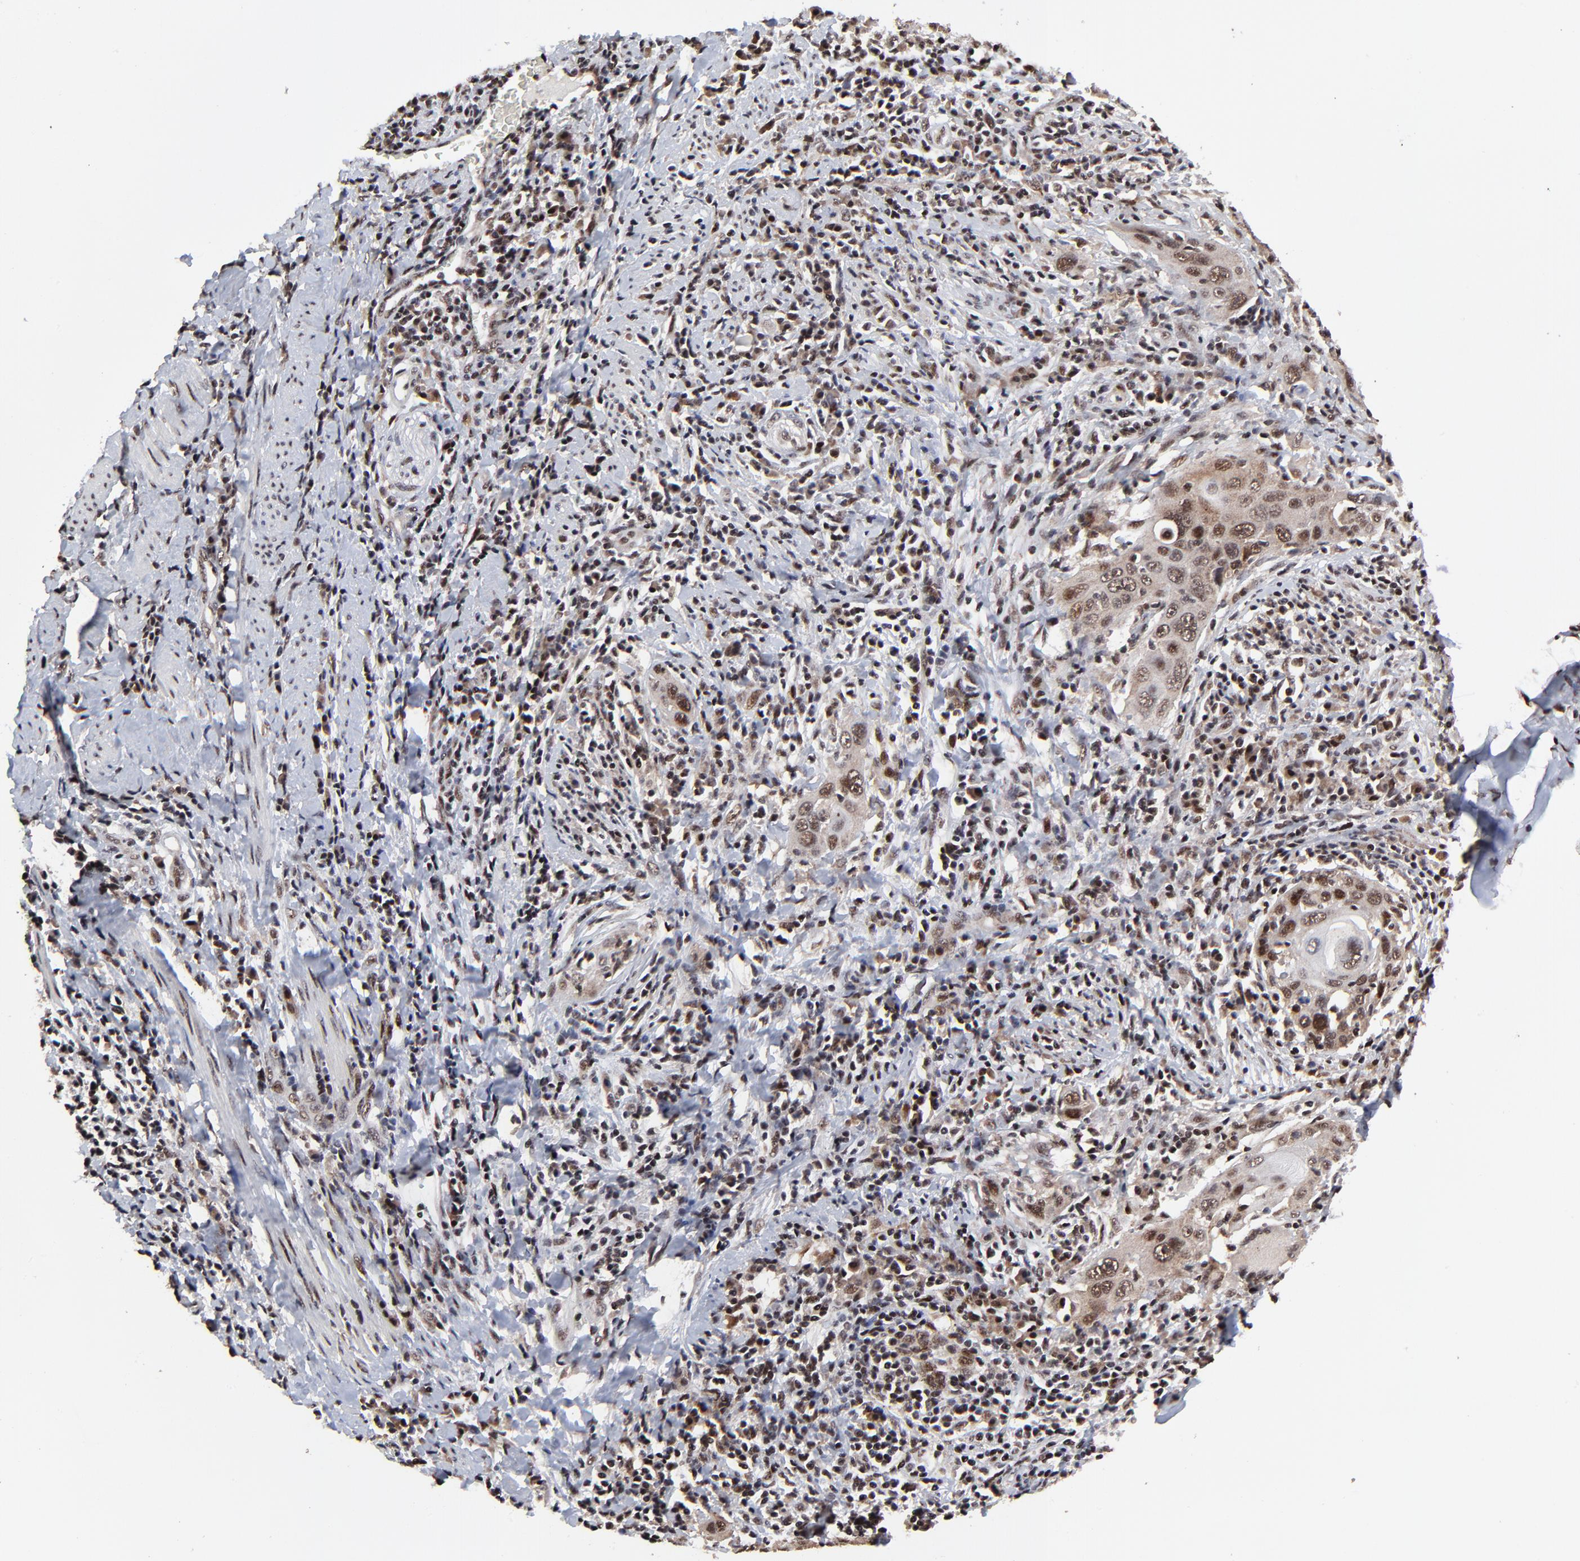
{"staining": {"intensity": "strong", "quantity": ">75%", "location": "nuclear"}, "tissue": "cervical cancer", "cell_type": "Tumor cells", "image_type": "cancer", "snomed": [{"axis": "morphology", "description": "Squamous cell carcinoma, NOS"}, {"axis": "topography", "description": "Cervix"}], "caption": "IHC of cervical squamous cell carcinoma shows high levels of strong nuclear staining in about >75% of tumor cells.", "gene": "RBM22", "patient": {"sex": "female", "age": 54}}